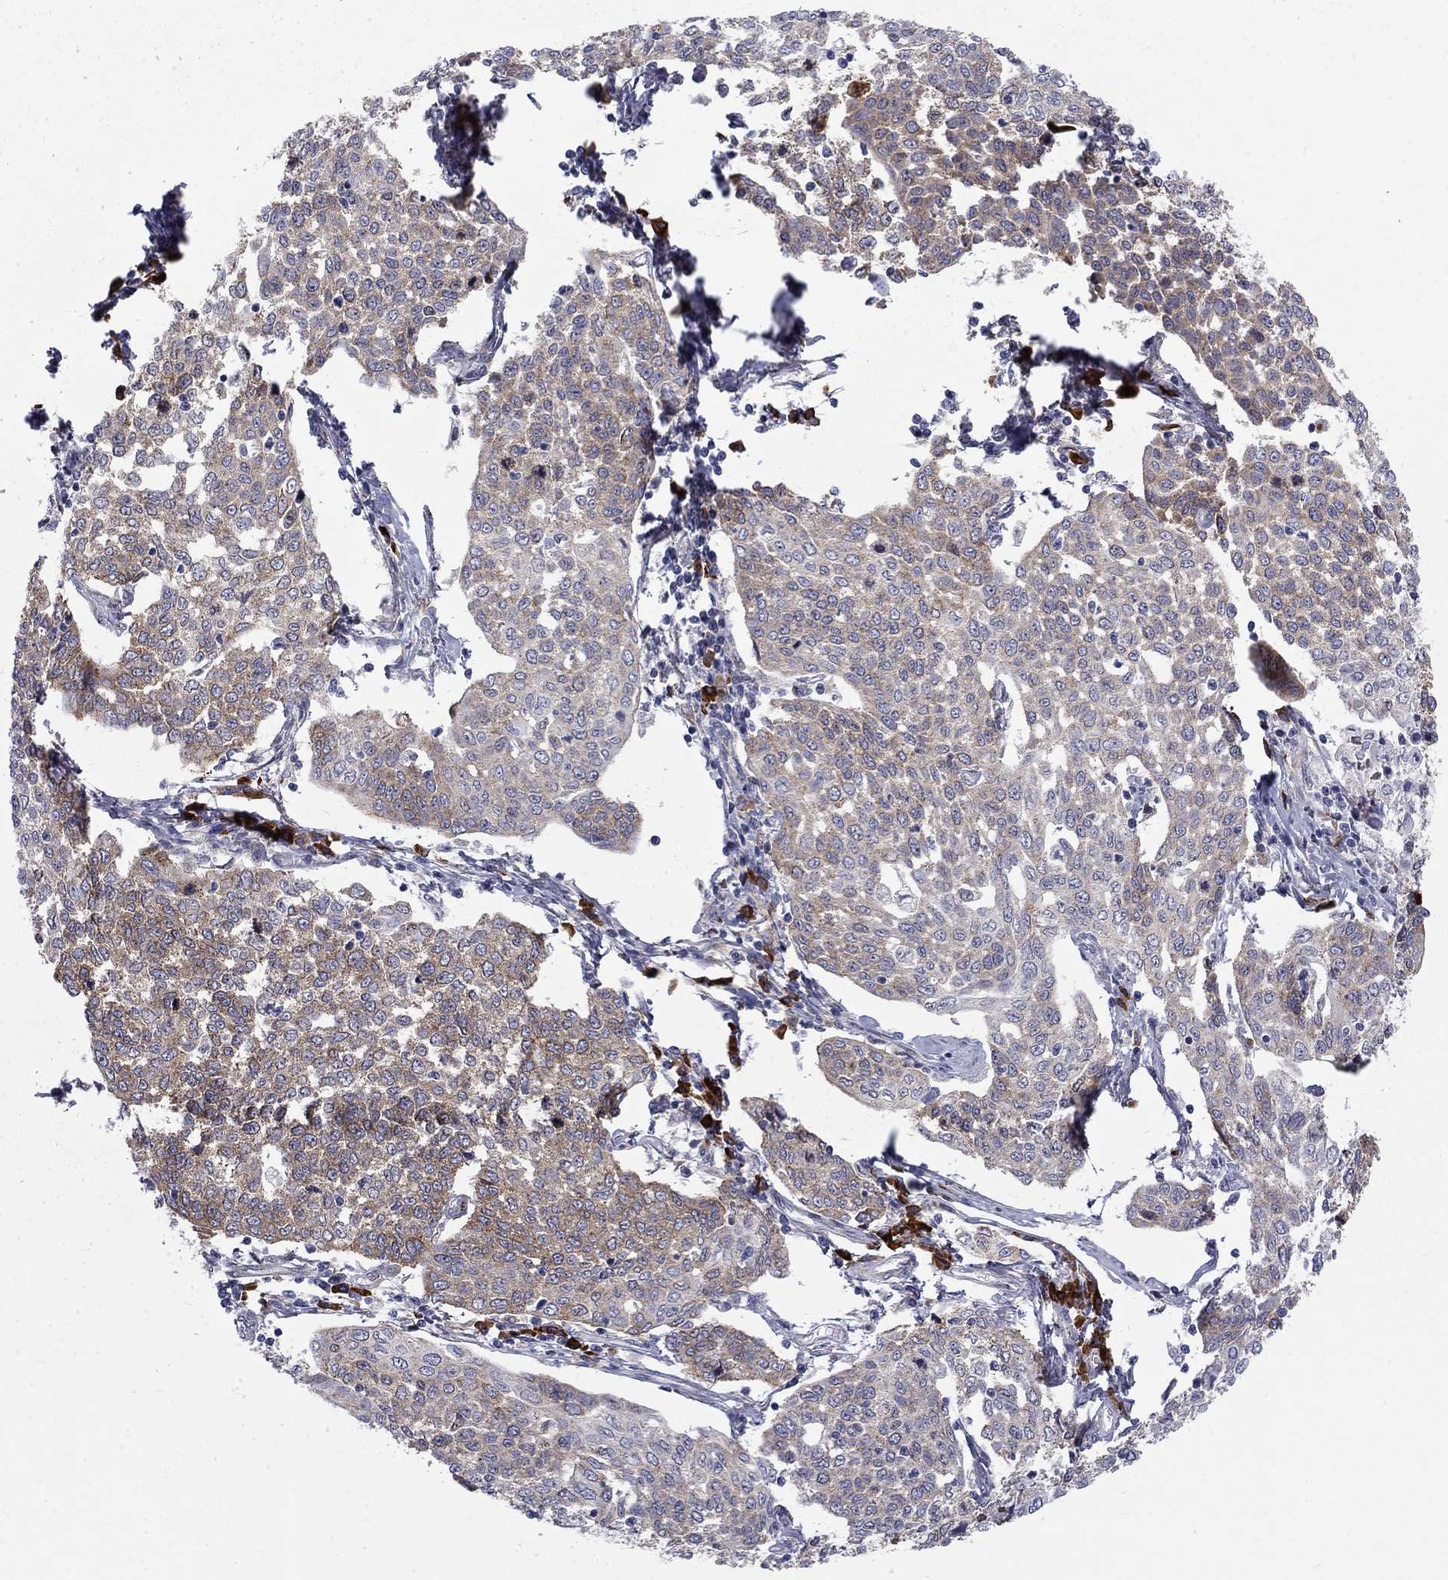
{"staining": {"intensity": "weak", "quantity": "25%-75%", "location": "cytoplasmic/membranous"}, "tissue": "cervical cancer", "cell_type": "Tumor cells", "image_type": "cancer", "snomed": [{"axis": "morphology", "description": "Squamous cell carcinoma, NOS"}, {"axis": "topography", "description": "Cervix"}], "caption": "A brown stain labels weak cytoplasmic/membranous expression of a protein in cervical squamous cell carcinoma tumor cells.", "gene": "PABPC4", "patient": {"sex": "female", "age": 34}}